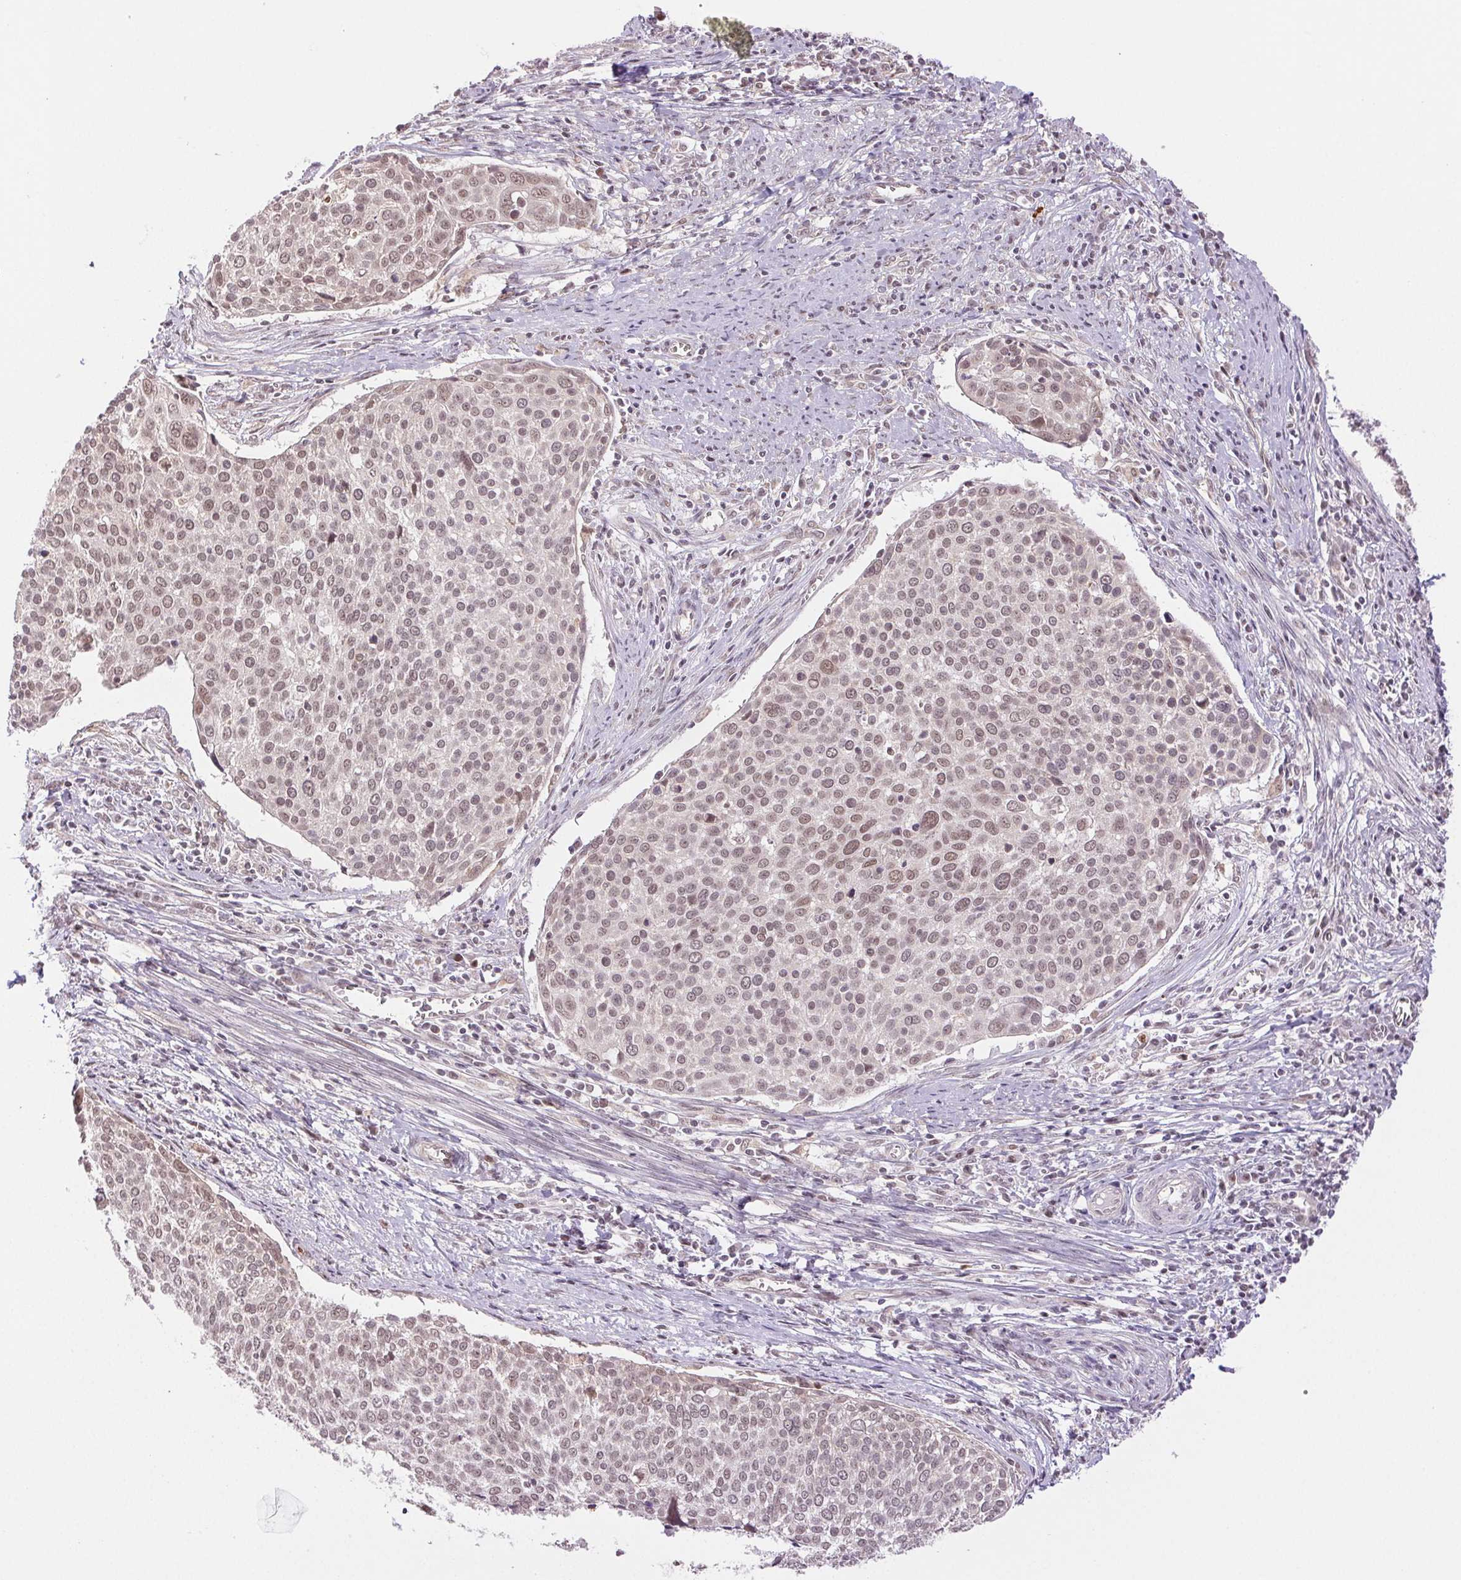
{"staining": {"intensity": "weak", "quantity": "25%-75%", "location": "nuclear"}, "tissue": "cervical cancer", "cell_type": "Tumor cells", "image_type": "cancer", "snomed": [{"axis": "morphology", "description": "Squamous cell carcinoma, NOS"}, {"axis": "topography", "description": "Cervix"}], "caption": "High-power microscopy captured an immunohistochemistry (IHC) image of squamous cell carcinoma (cervical), revealing weak nuclear positivity in approximately 25%-75% of tumor cells.", "gene": "GRHL3", "patient": {"sex": "female", "age": 39}}